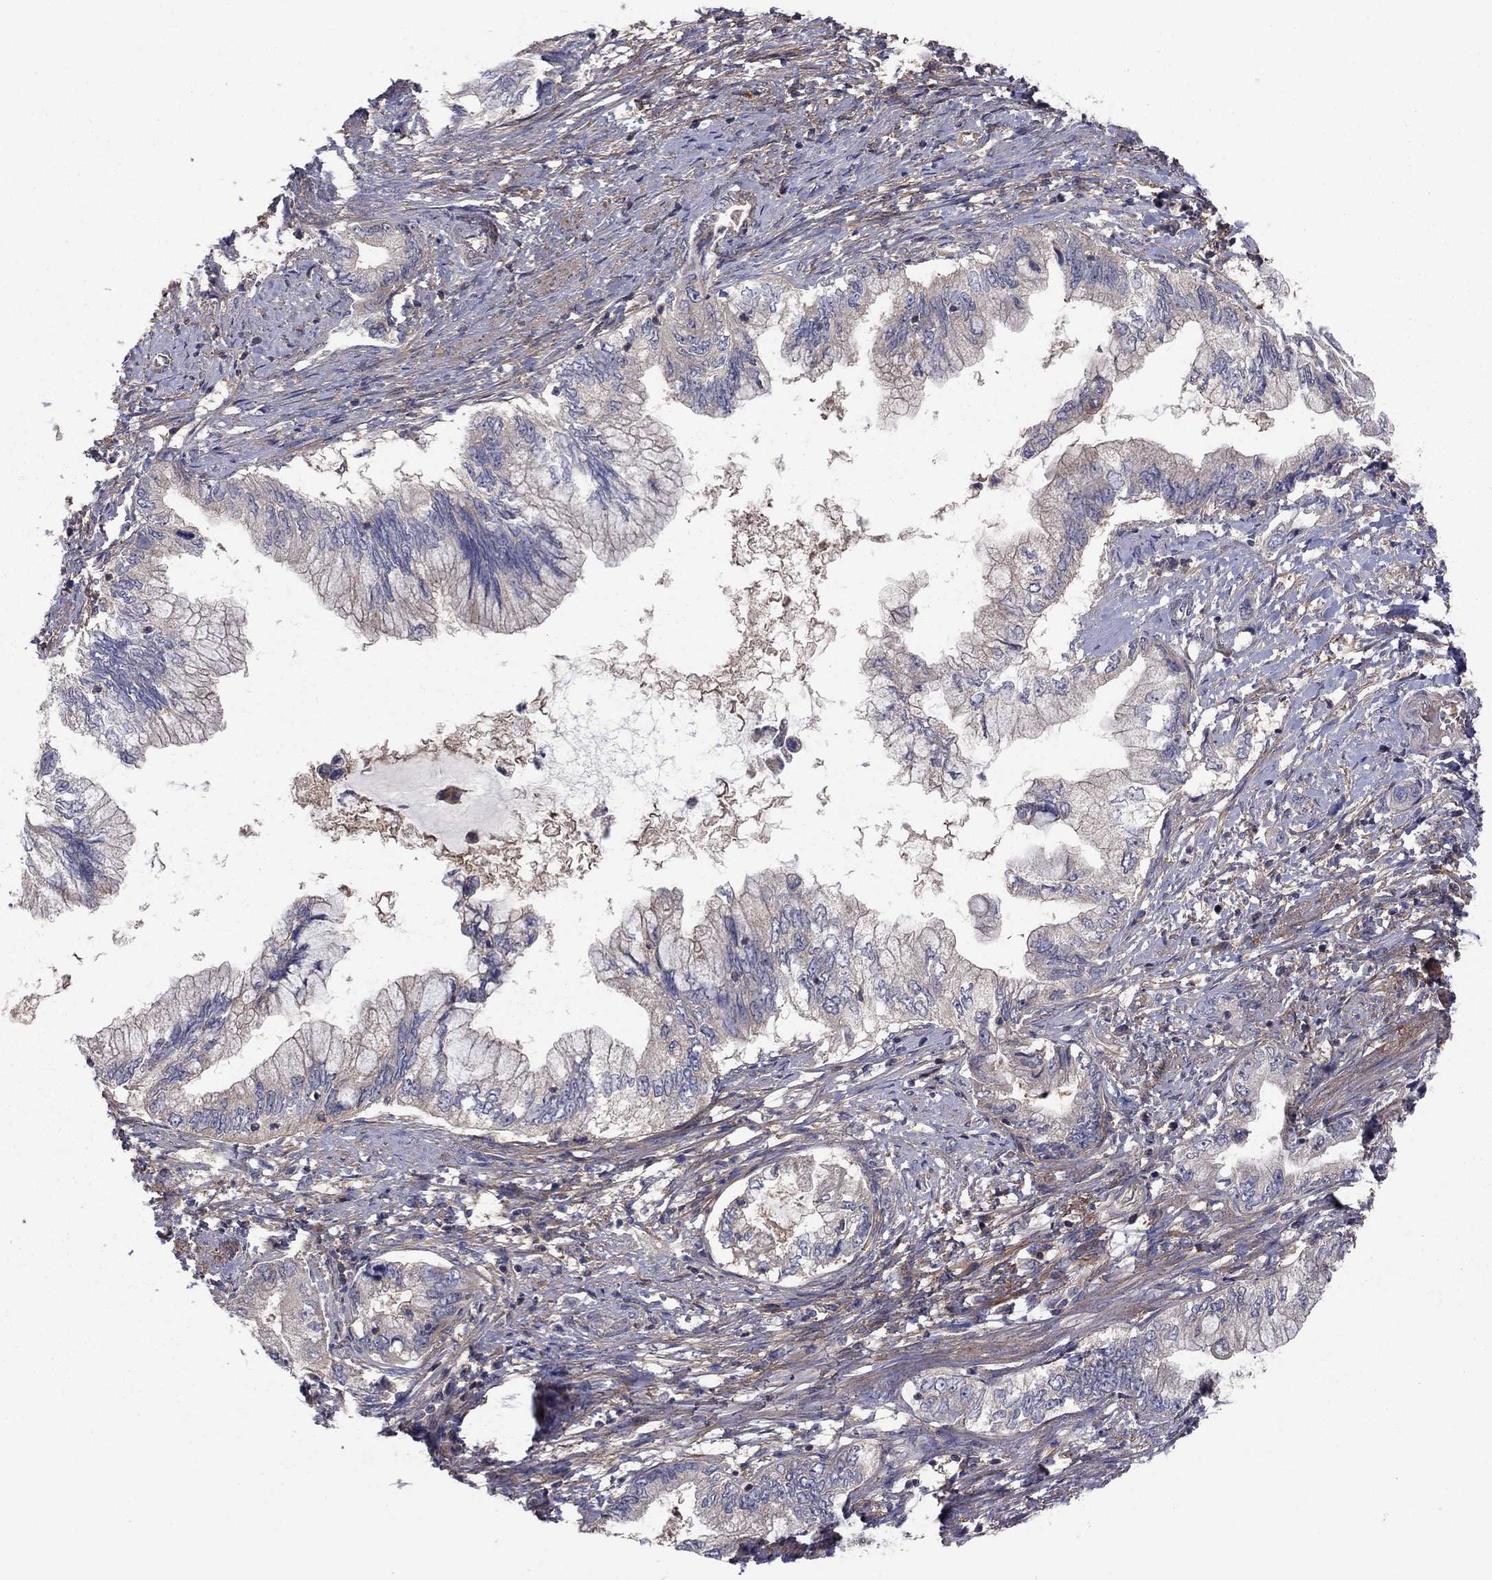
{"staining": {"intensity": "negative", "quantity": "none", "location": "none"}, "tissue": "pancreatic cancer", "cell_type": "Tumor cells", "image_type": "cancer", "snomed": [{"axis": "morphology", "description": "Adenocarcinoma, NOS"}, {"axis": "topography", "description": "Pancreas"}], "caption": "IHC photomicrograph of human adenocarcinoma (pancreatic) stained for a protein (brown), which demonstrates no expression in tumor cells. (Brightfield microscopy of DAB immunohistochemistry at high magnification).", "gene": "RNF123", "patient": {"sex": "female", "age": 73}}